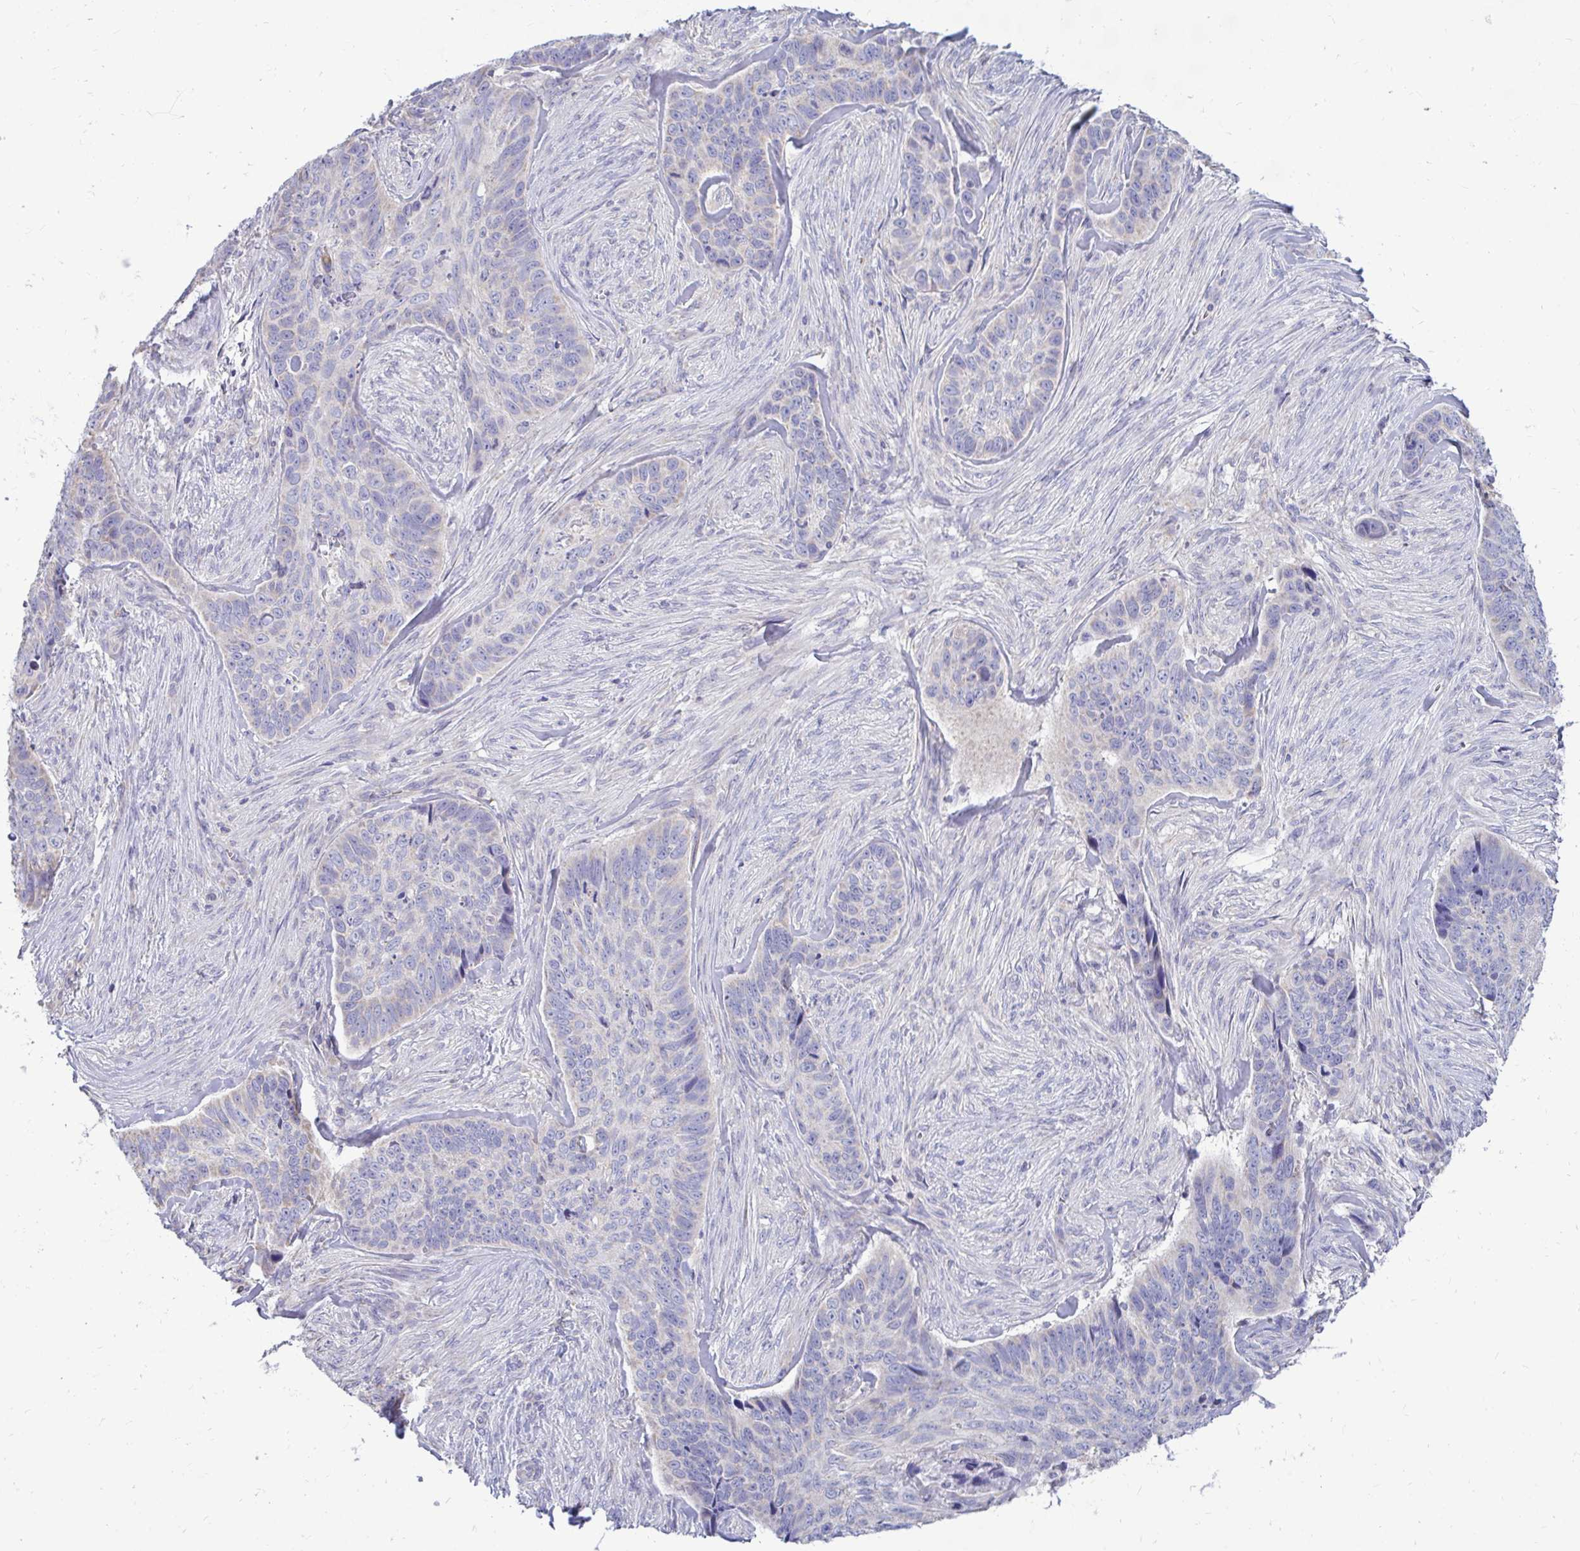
{"staining": {"intensity": "negative", "quantity": "none", "location": "none"}, "tissue": "skin cancer", "cell_type": "Tumor cells", "image_type": "cancer", "snomed": [{"axis": "morphology", "description": "Basal cell carcinoma"}, {"axis": "topography", "description": "Skin"}], "caption": "DAB (3,3'-diaminobenzidine) immunohistochemical staining of human skin basal cell carcinoma reveals no significant positivity in tumor cells. Brightfield microscopy of immunohistochemistry (IHC) stained with DAB (3,3'-diaminobenzidine) (brown) and hematoxylin (blue), captured at high magnification.", "gene": "OR10R2", "patient": {"sex": "female", "age": 82}}